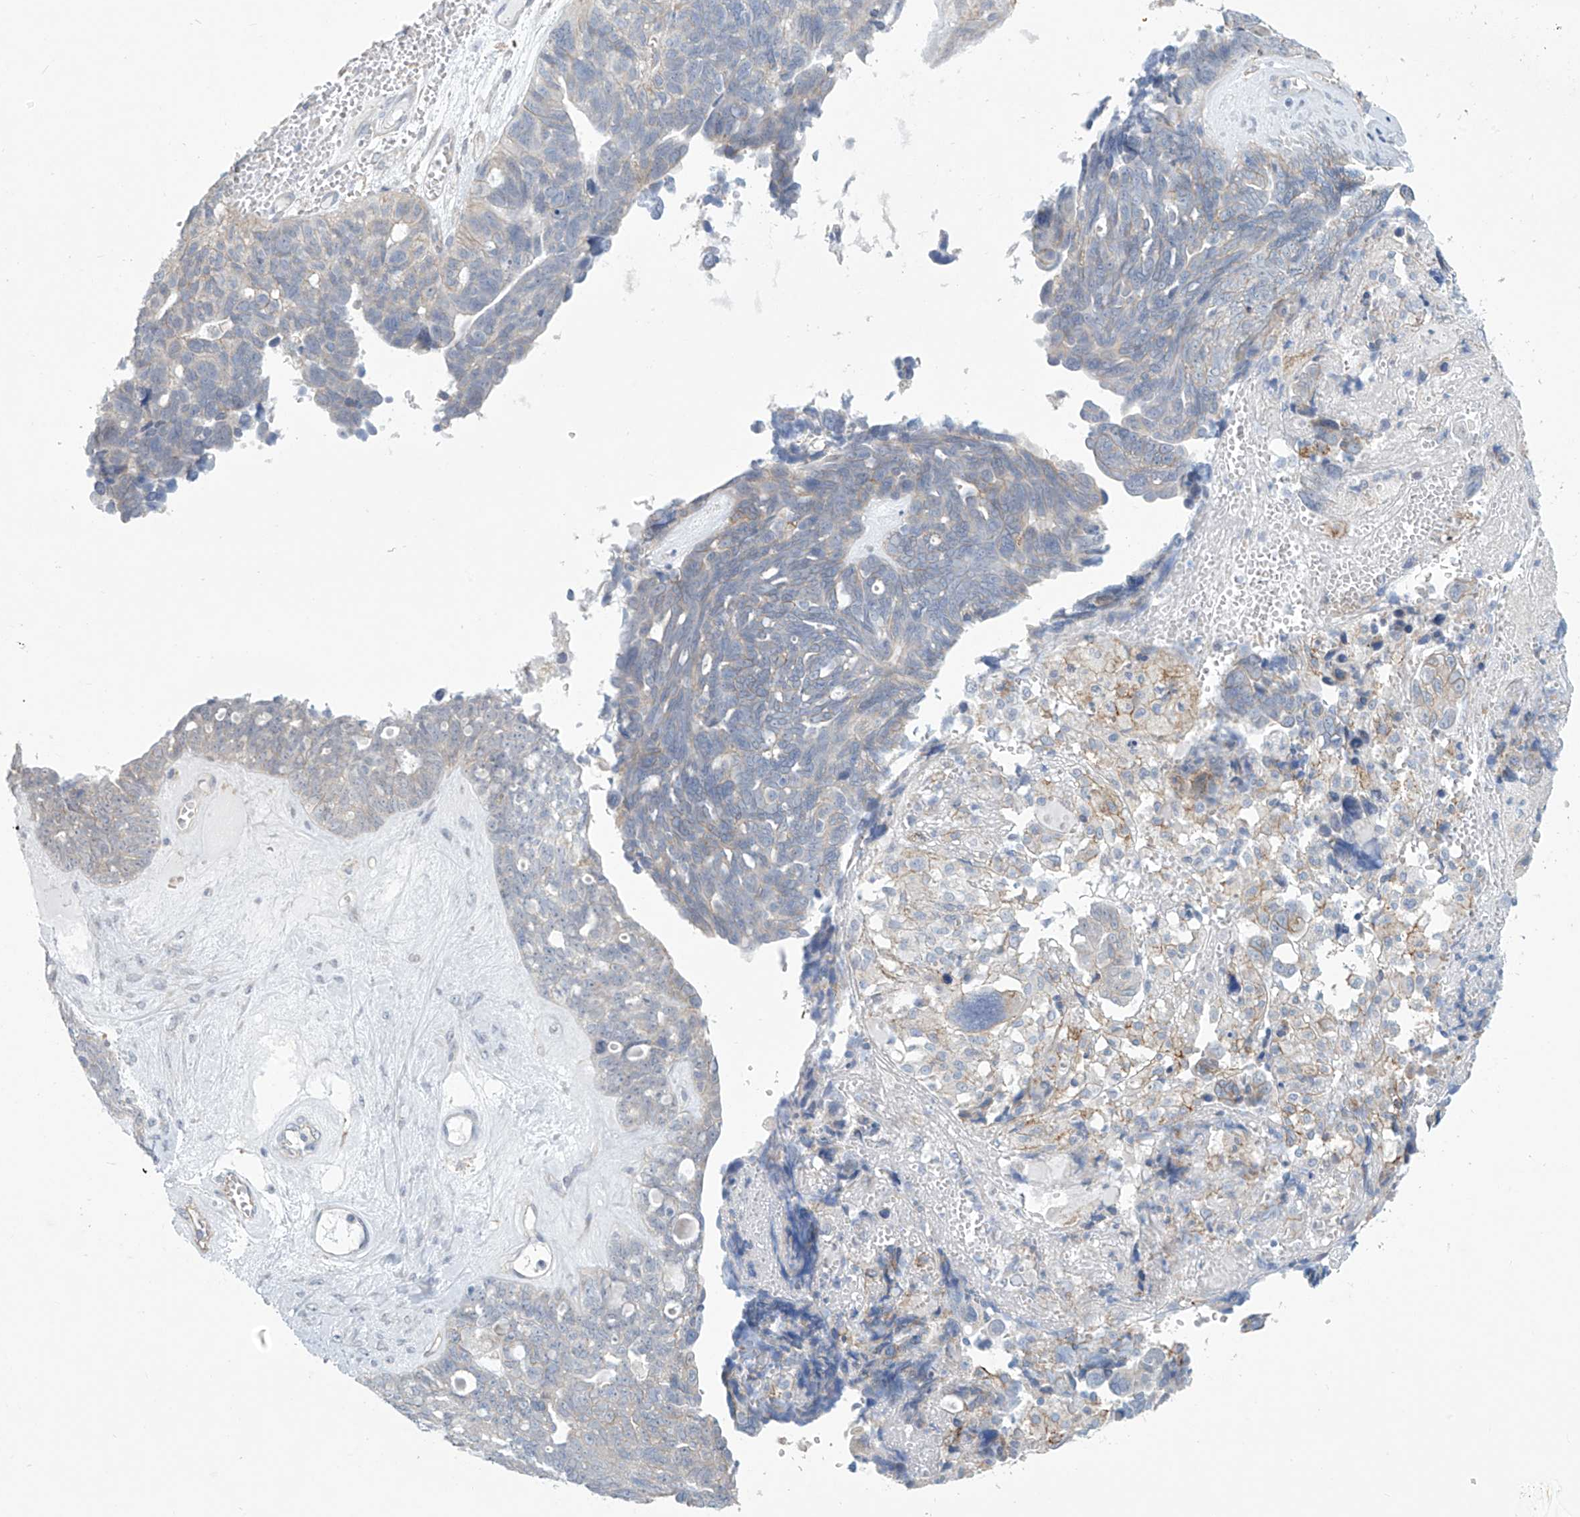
{"staining": {"intensity": "negative", "quantity": "none", "location": "none"}, "tissue": "ovarian cancer", "cell_type": "Tumor cells", "image_type": "cancer", "snomed": [{"axis": "morphology", "description": "Cystadenocarcinoma, serous, NOS"}, {"axis": "topography", "description": "Ovary"}], "caption": "IHC histopathology image of human ovarian cancer (serous cystadenocarcinoma) stained for a protein (brown), which exhibits no expression in tumor cells.", "gene": "ABHD13", "patient": {"sex": "female", "age": 79}}